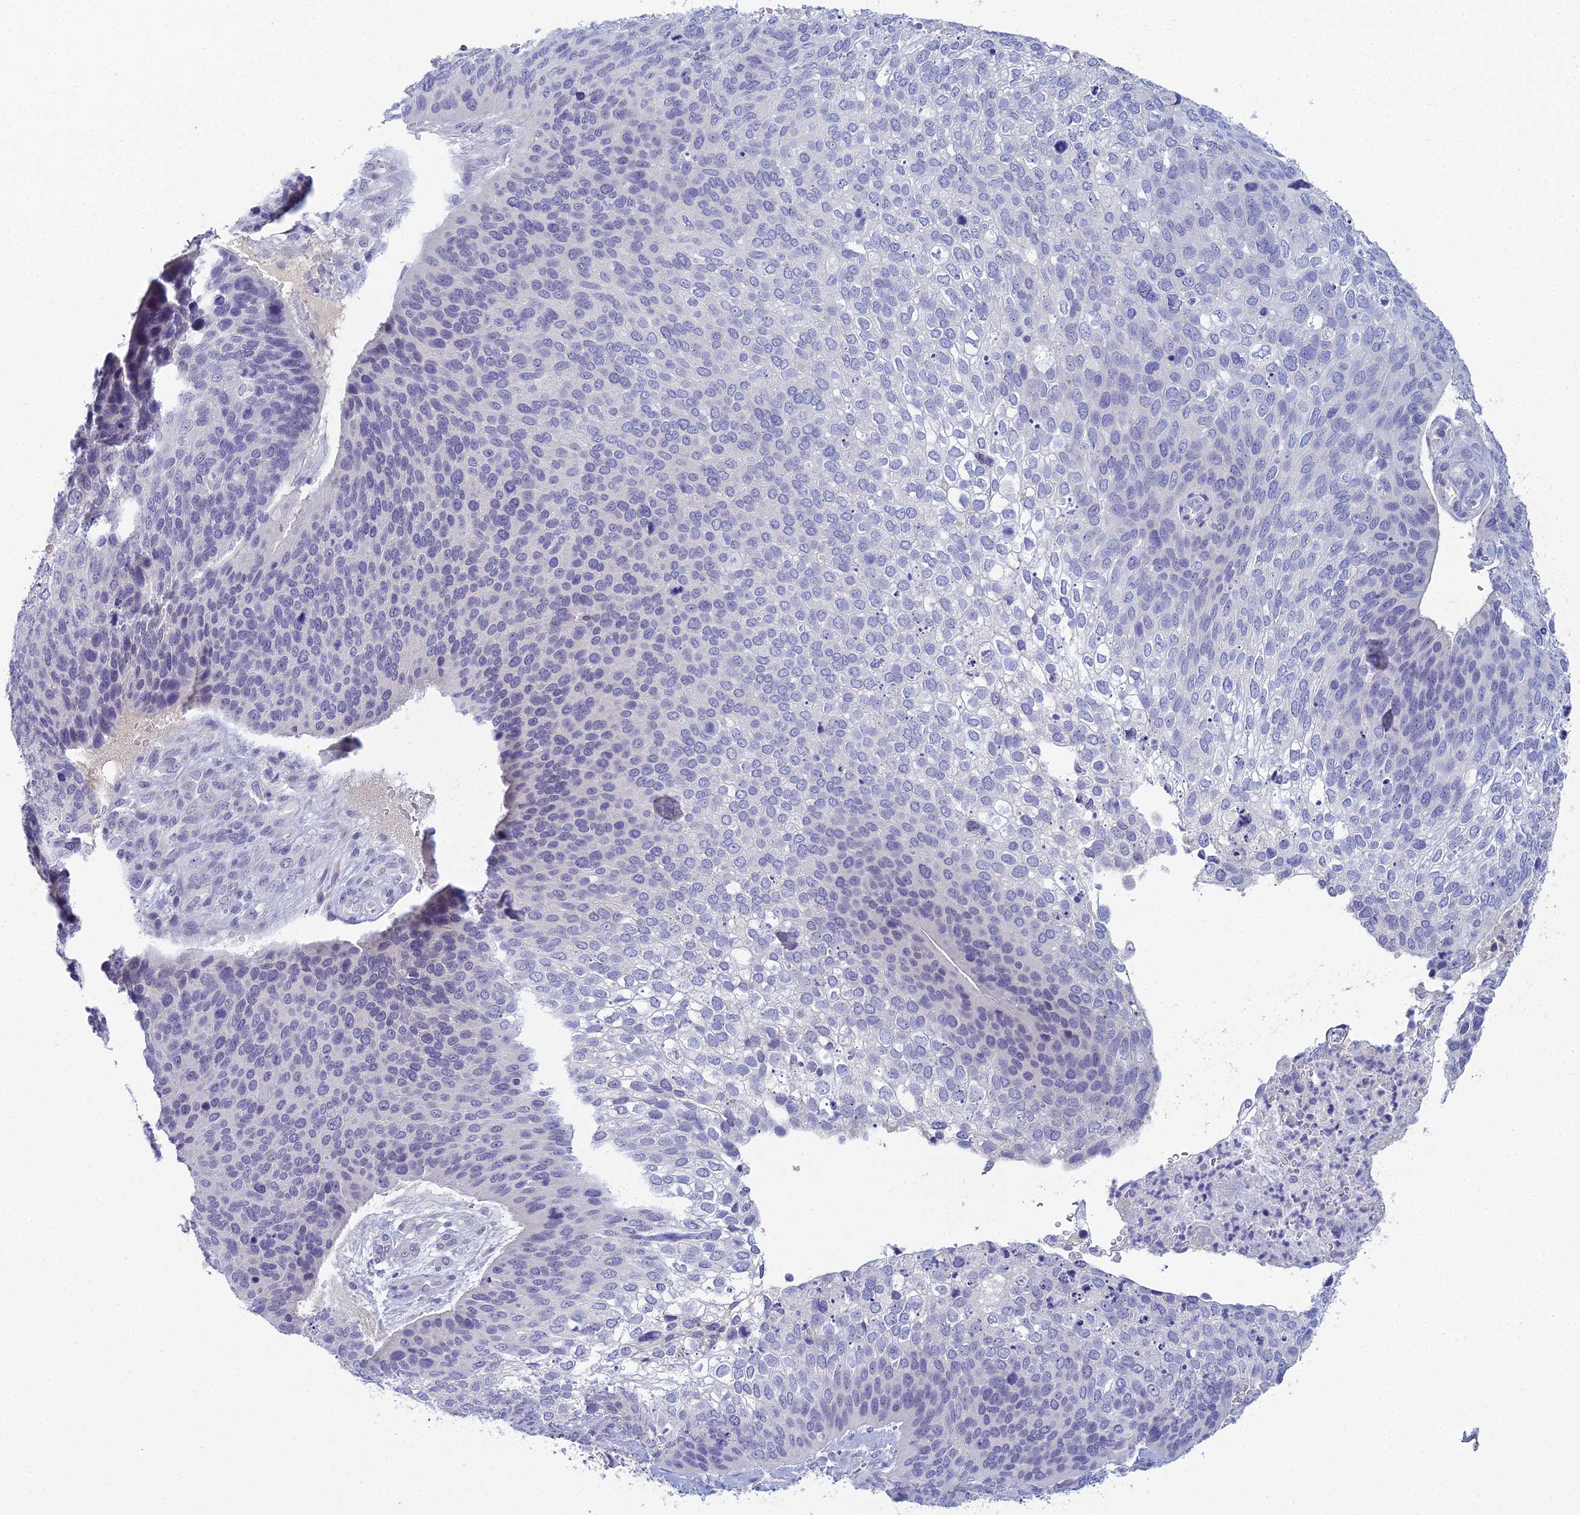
{"staining": {"intensity": "negative", "quantity": "none", "location": "none"}, "tissue": "skin cancer", "cell_type": "Tumor cells", "image_type": "cancer", "snomed": [{"axis": "morphology", "description": "Basal cell carcinoma"}, {"axis": "topography", "description": "Skin"}], "caption": "Micrograph shows no significant protein staining in tumor cells of skin cancer (basal cell carcinoma).", "gene": "MUC13", "patient": {"sex": "female", "age": 74}}